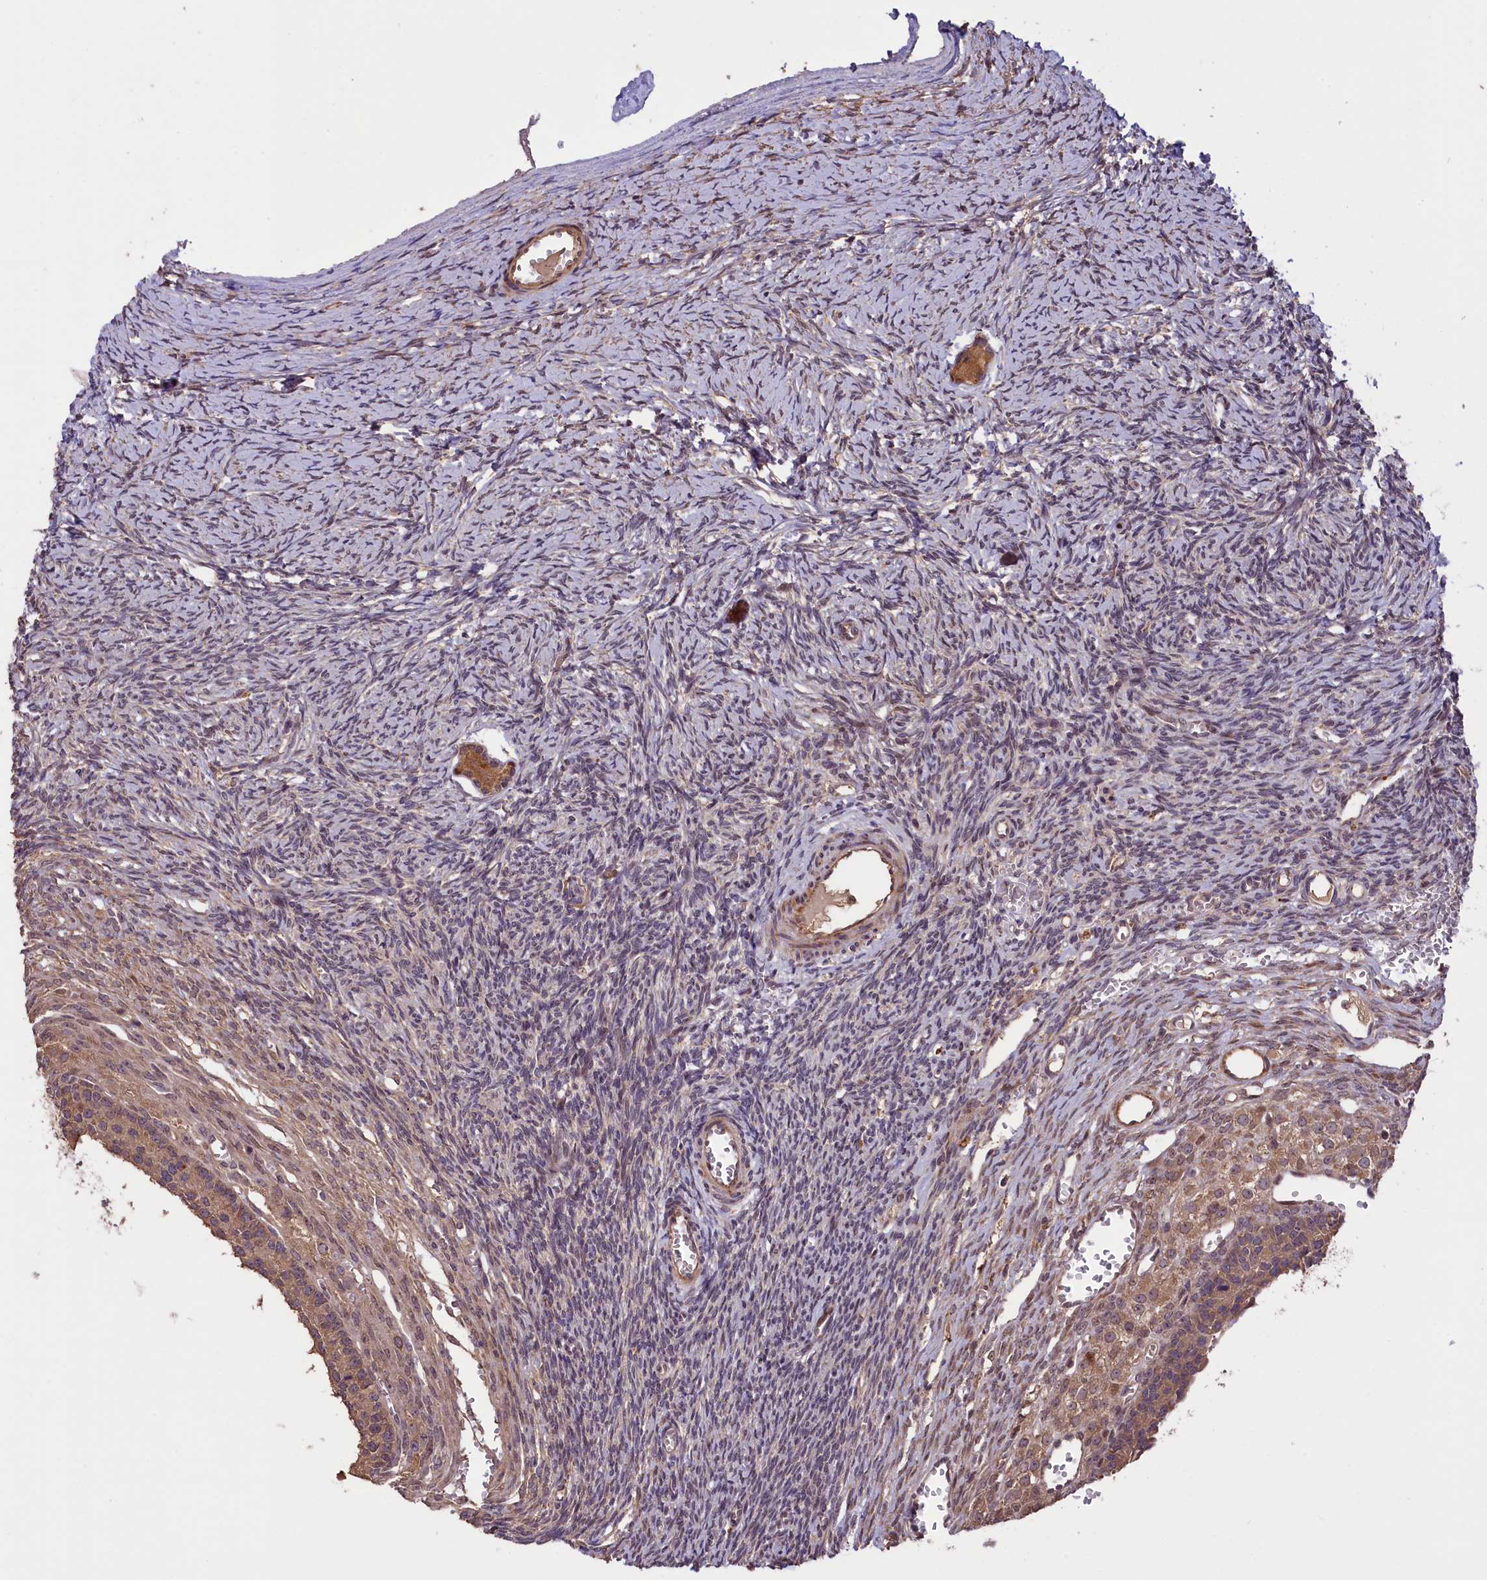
{"staining": {"intensity": "moderate", "quantity": ">75%", "location": "cytoplasmic/membranous"}, "tissue": "ovary", "cell_type": "Follicle cells", "image_type": "normal", "snomed": [{"axis": "morphology", "description": "Normal tissue, NOS"}, {"axis": "topography", "description": "Ovary"}], "caption": "Immunohistochemistry (DAB (3,3'-diaminobenzidine)) staining of benign ovary shows moderate cytoplasmic/membranous protein staining in about >75% of follicle cells. The protein is shown in brown color, while the nuclei are stained blue.", "gene": "DNAJB9", "patient": {"sex": "female", "age": 39}}